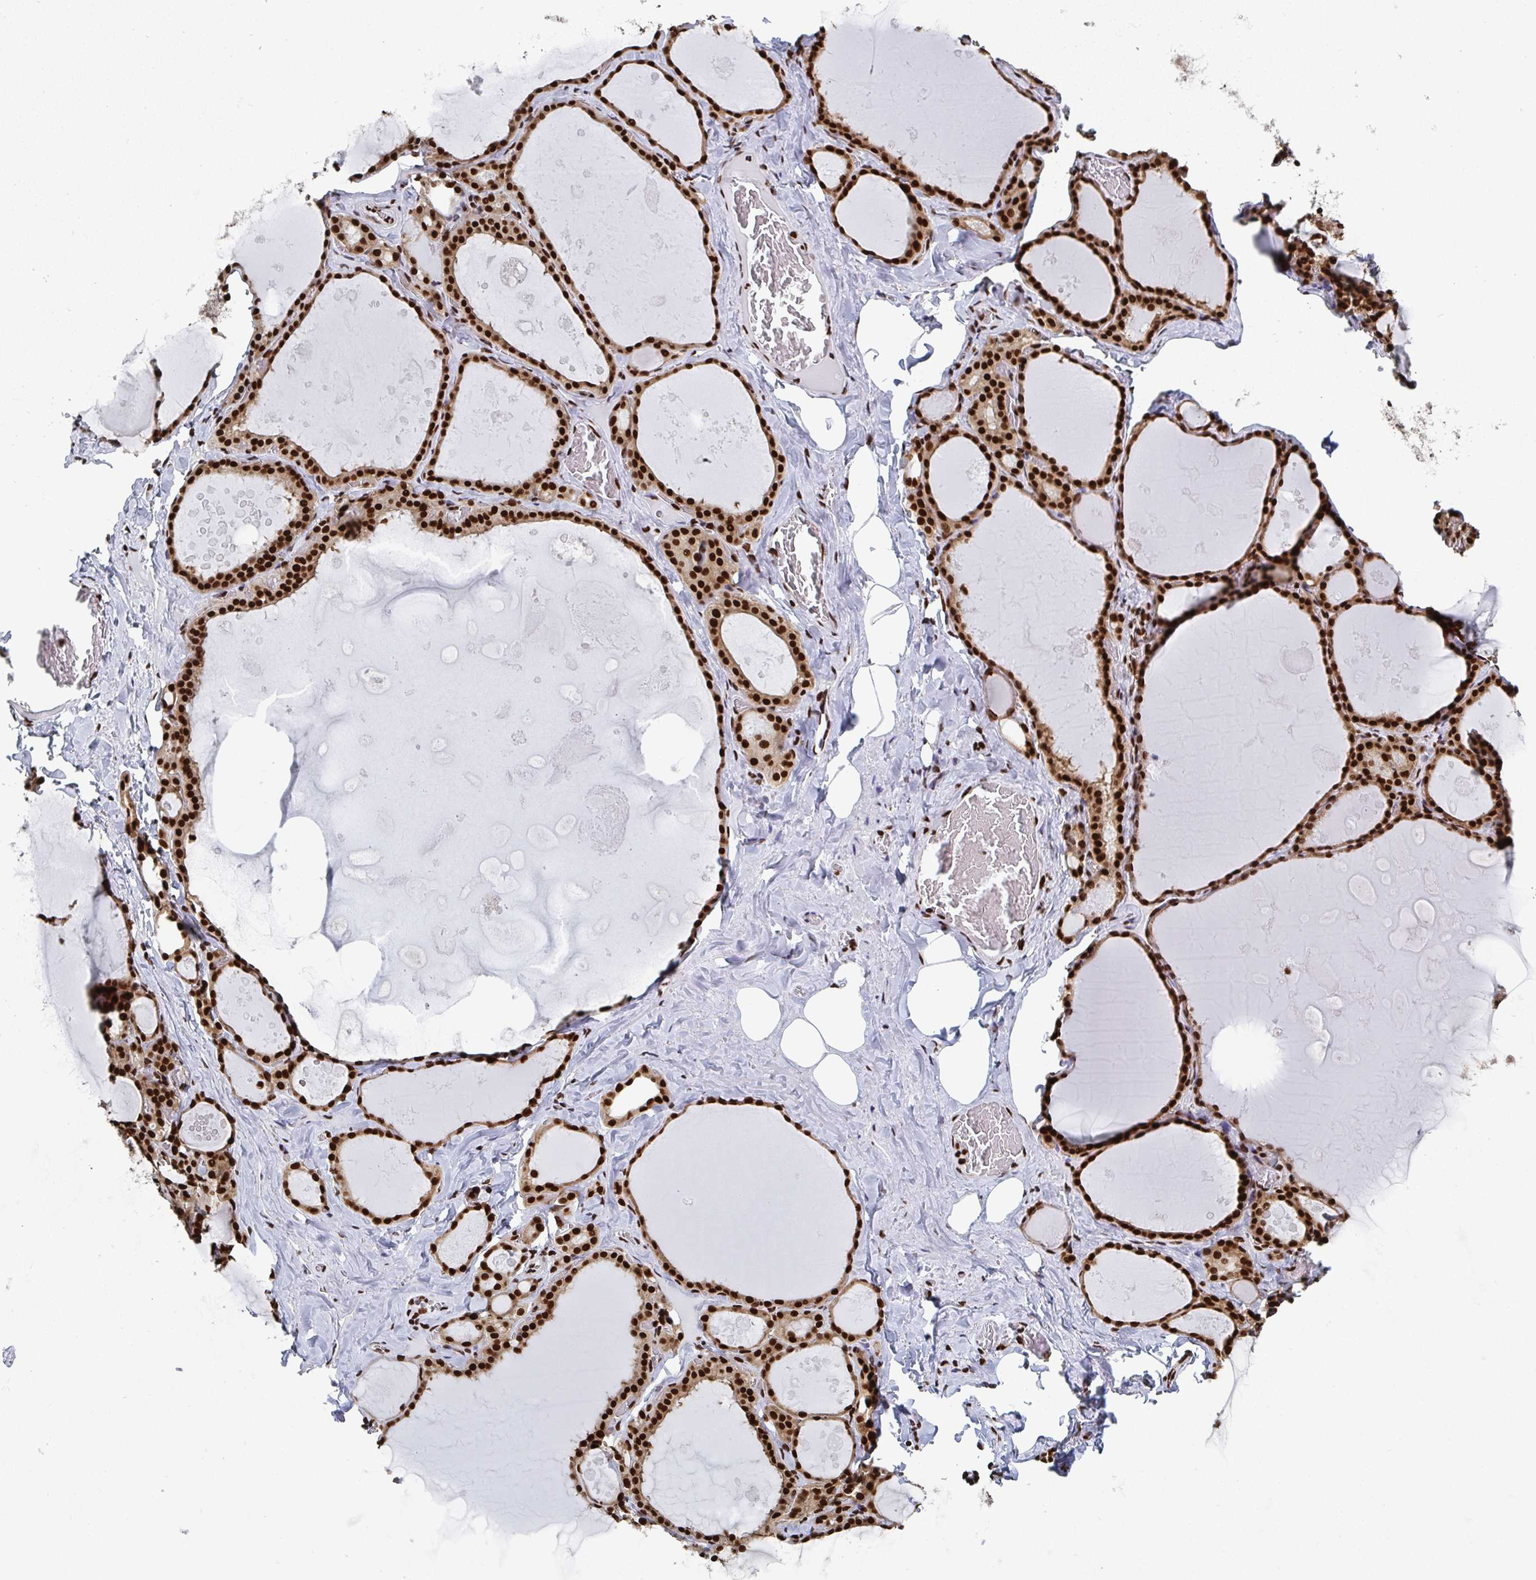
{"staining": {"intensity": "strong", "quantity": ">75%", "location": "nuclear"}, "tissue": "thyroid gland", "cell_type": "Glandular cells", "image_type": "normal", "snomed": [{"axis": "morphology", "description": "Normal tissue, NOS"}, {"axis": "topography", "description": "Thyroid gland"}], "caption": "Thyroid gland stained for a protein reveals strong nuclear positivity in glandular cells. (DAB IHC, brown staining for protein, blue staining for nuclei).", "gene": "GAR1", "patient": {"sex": "male", "age": 56}}